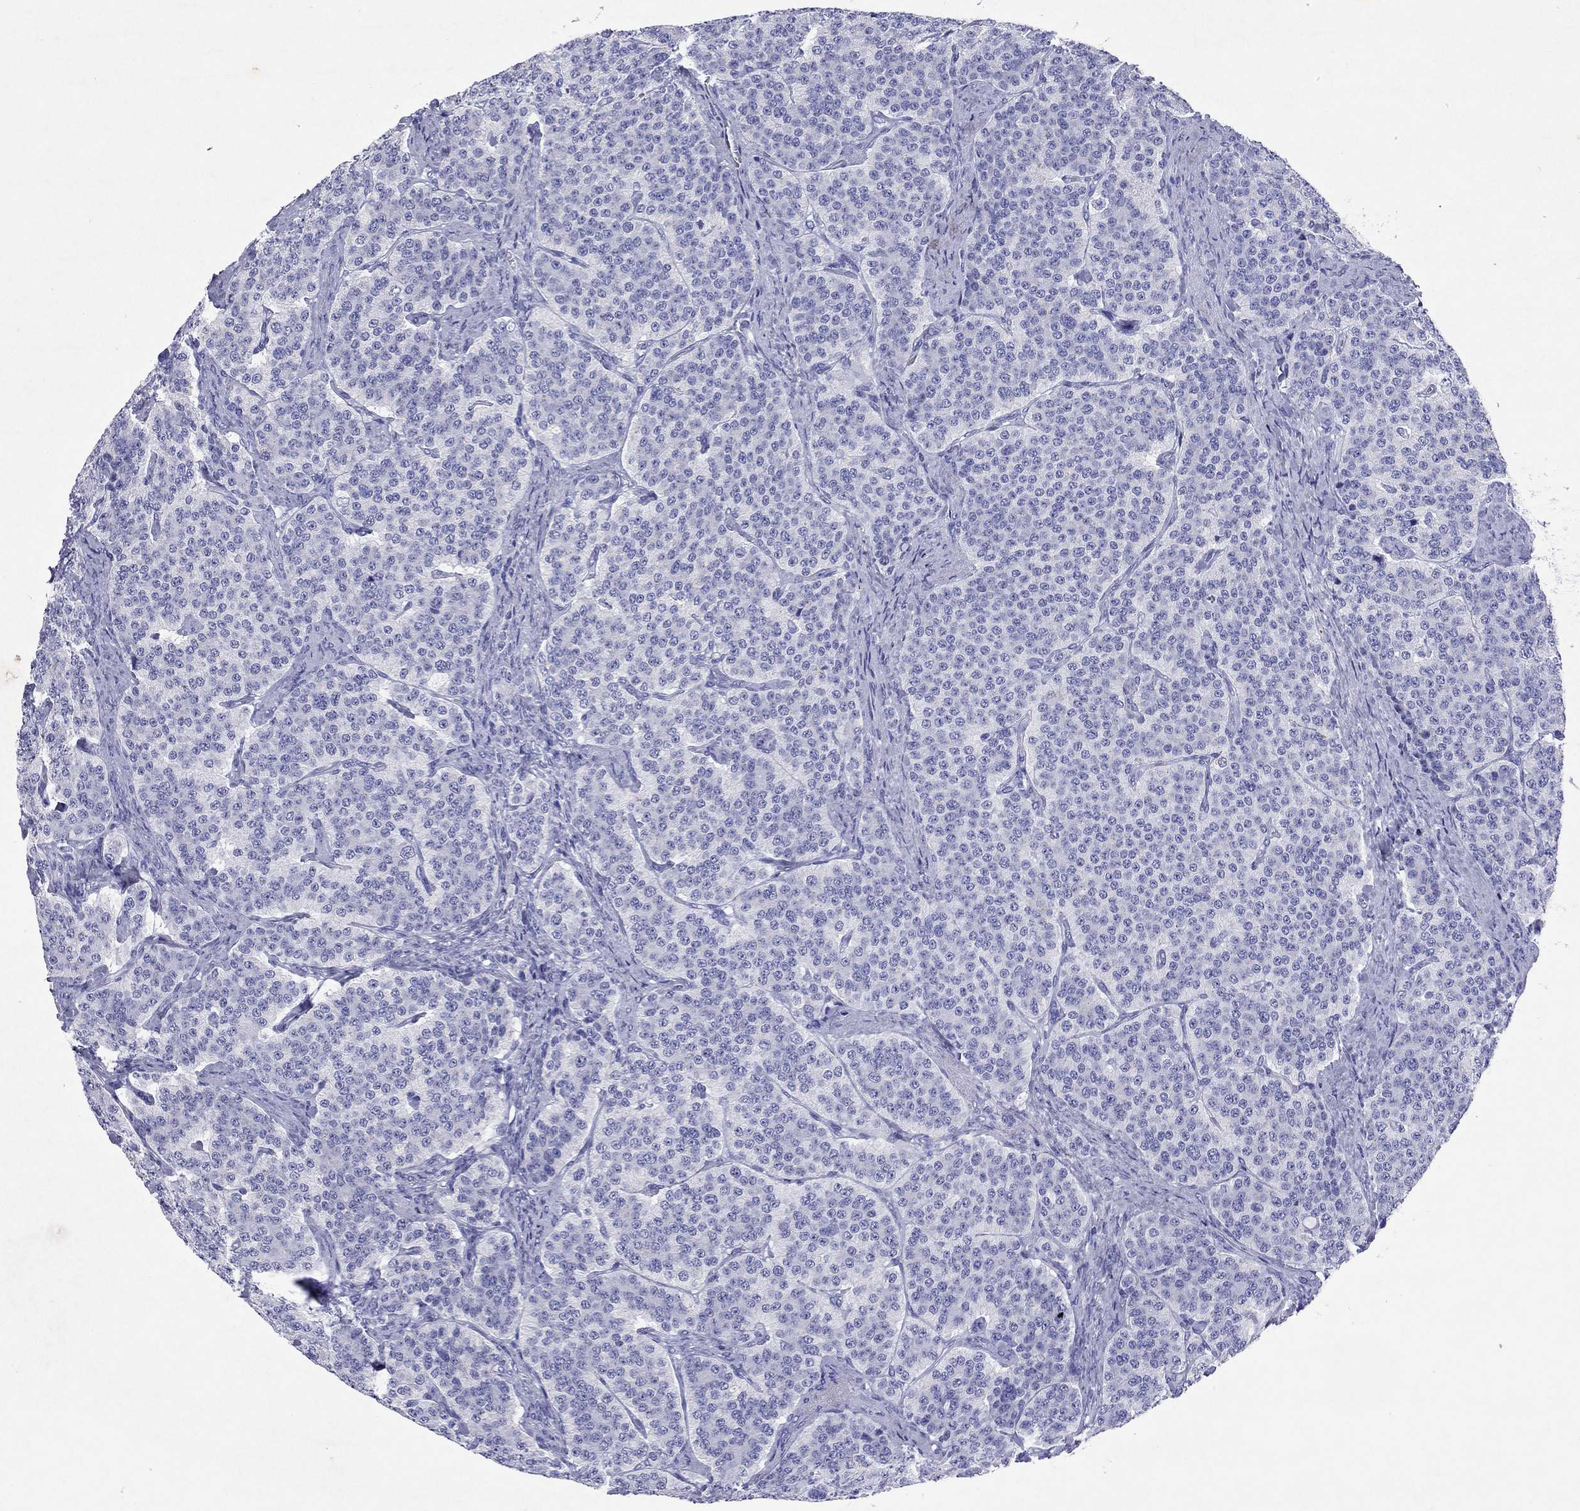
{"staining": {"intensity": "negative", "quantity": "none", "location": "none"}, "tissue": "carcinoid", "cell_type": "Tumor cells", "image_type": "cancer", "snomed": [{"axis": "morphology", "description": "Carcinoid, malignant, NOS"}, {"axis": "topography", "description": "Small intestine"}], "caption": "The immunohistochemistry photomicrograph has no significant expression in tumor cells of carcinoid (malignant) tissue.", "gene": "ARMC12", "patient": {"sex": "female", "age": 58}}